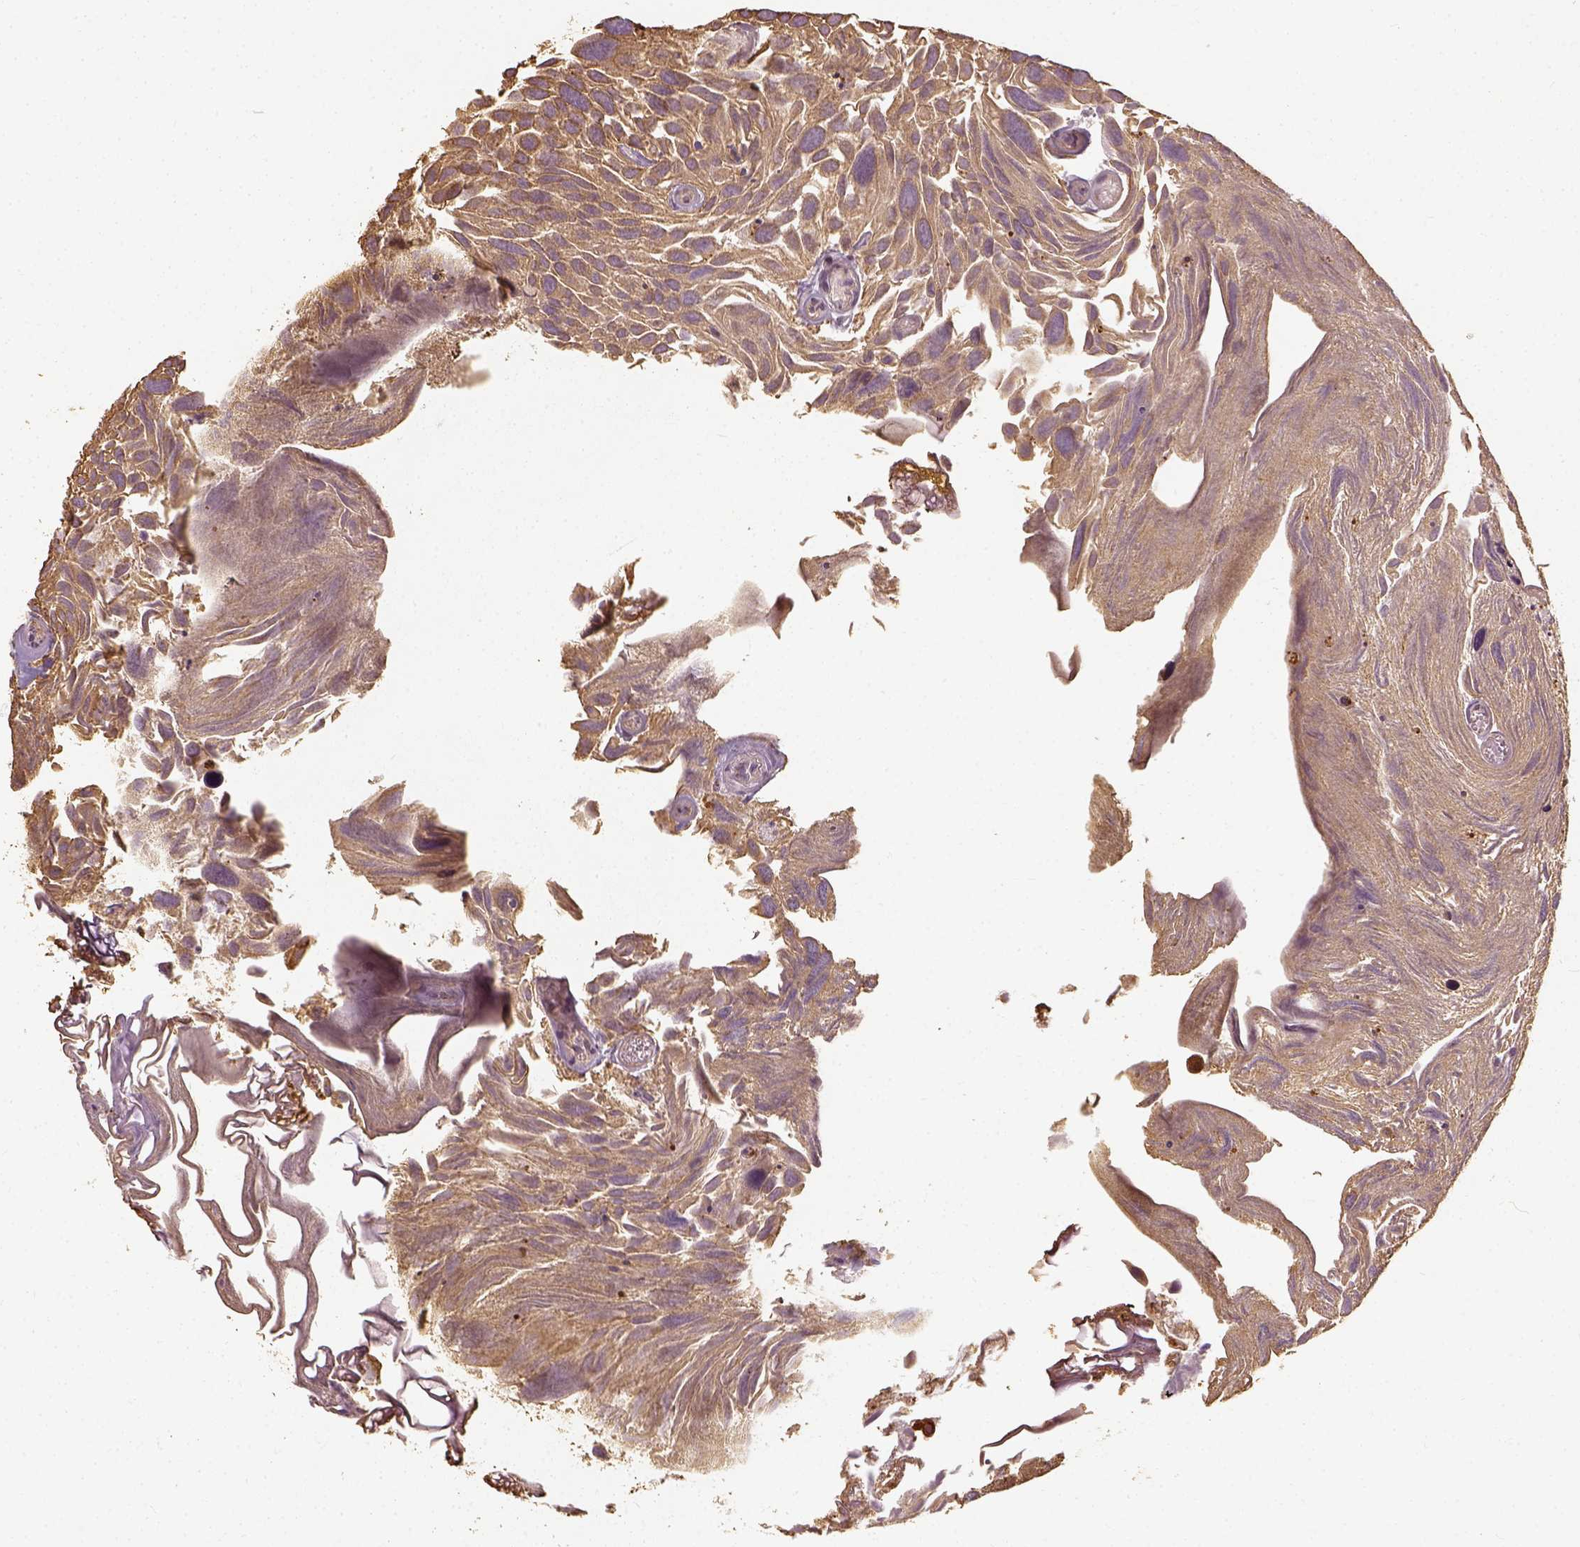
{"staining": {"intensity": "moderate", "quantity": ">75%", "location": "cytoplasmic/membranous"}, "tissue": "urothelial cancer", "cell_type": "Tumor cells", "image_type": "cancer", "snomed": [{"axis": "morphology", "description": "Urothelial carcinoma, Low grade"}, {"axis": "topography", "description": "Urinary bladder"}], "caption": "The micrograph exhibits immunohistochemical staining of urothelial cancer. There is moderate cytoplasmic/membranous positivity is identified in approximately >75% of tumor cells.", "gene": "VEGFA", "patient": {"sex": "female", "age": 69}}